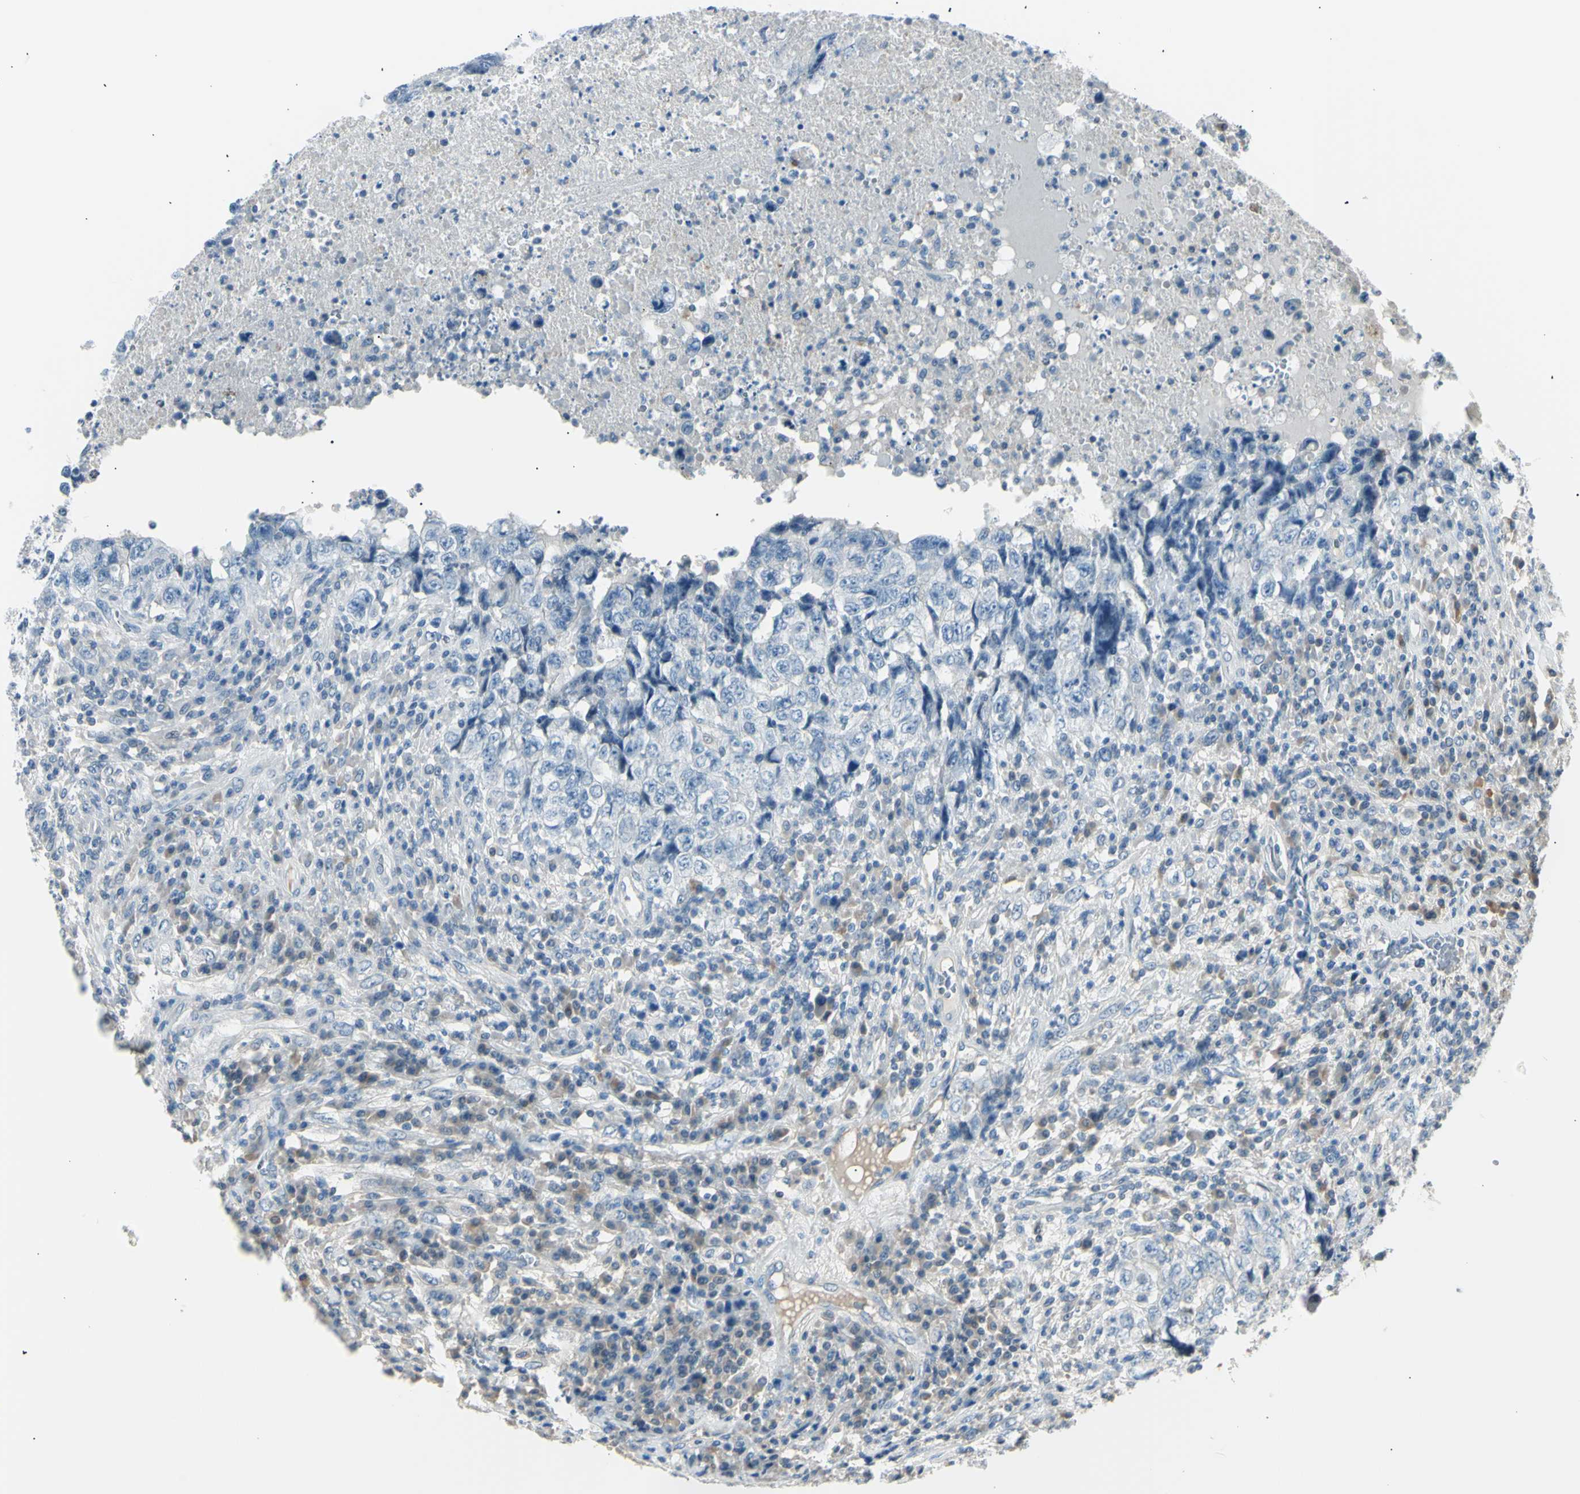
{"staining": {"intensity": "weak", "quantity": "<25%", "location": "cytoplasmic/membranous"}, "tissue": "testis cancer", "cell_type": "Tumor cells", "image_type": "cancer", "snomed": [{"axis": "morphology", "description": "Necrosis, NOS"}, {"axis": "morphology", "description": "Carcinoma, Embryonal, NOS"}, {"axis": "topography", "description": "Testis"}], "caption": "Testis cancer stained for a protein using immunohistochemistry (IHC) reveals no staining tumor cells.", "gene": "LHPP", "patient": {"sex": "male", "age": 19}}